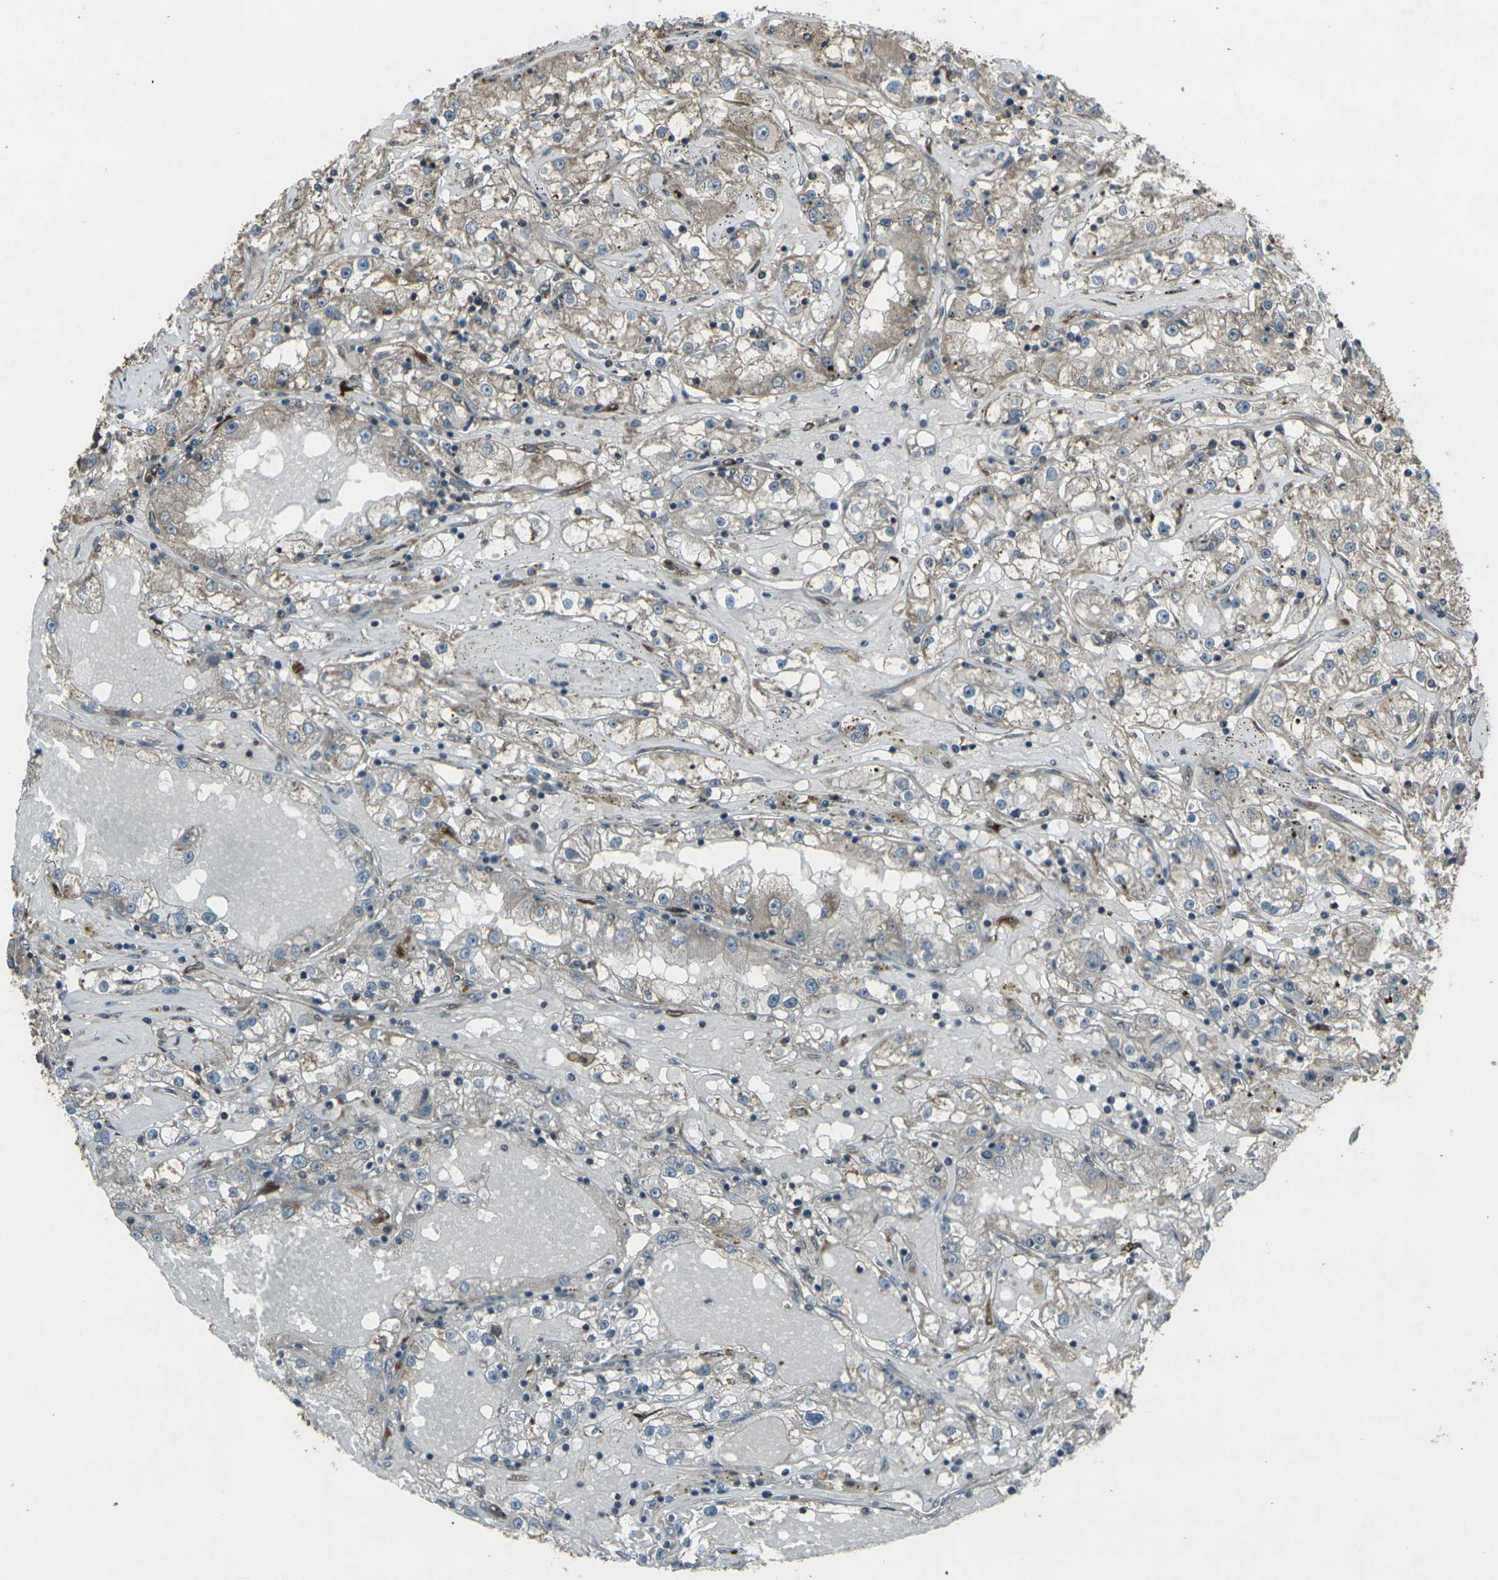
{"staining": {"intensity": "moderate", "quantity": "<25%", "location": "cytoplasmic/membranous"}, "tissue": "renal cancer", "cell_type": "Tumor cells", "image_type": "cancer", "snomed": [{"axis": "morphology", "description": "Adenocarcinoma, NOS"}, {"axis": "topography", "description": "Kidney"}], "caption": "Brown immunohistochemical staining in human renal cancer (adenocarcinoma) reveals moderate cytoplasmic/membranous expression in about <25% of tumor cells.", "gene": "LSMEM1", "patient": {"sex": "male", "age": 56}}